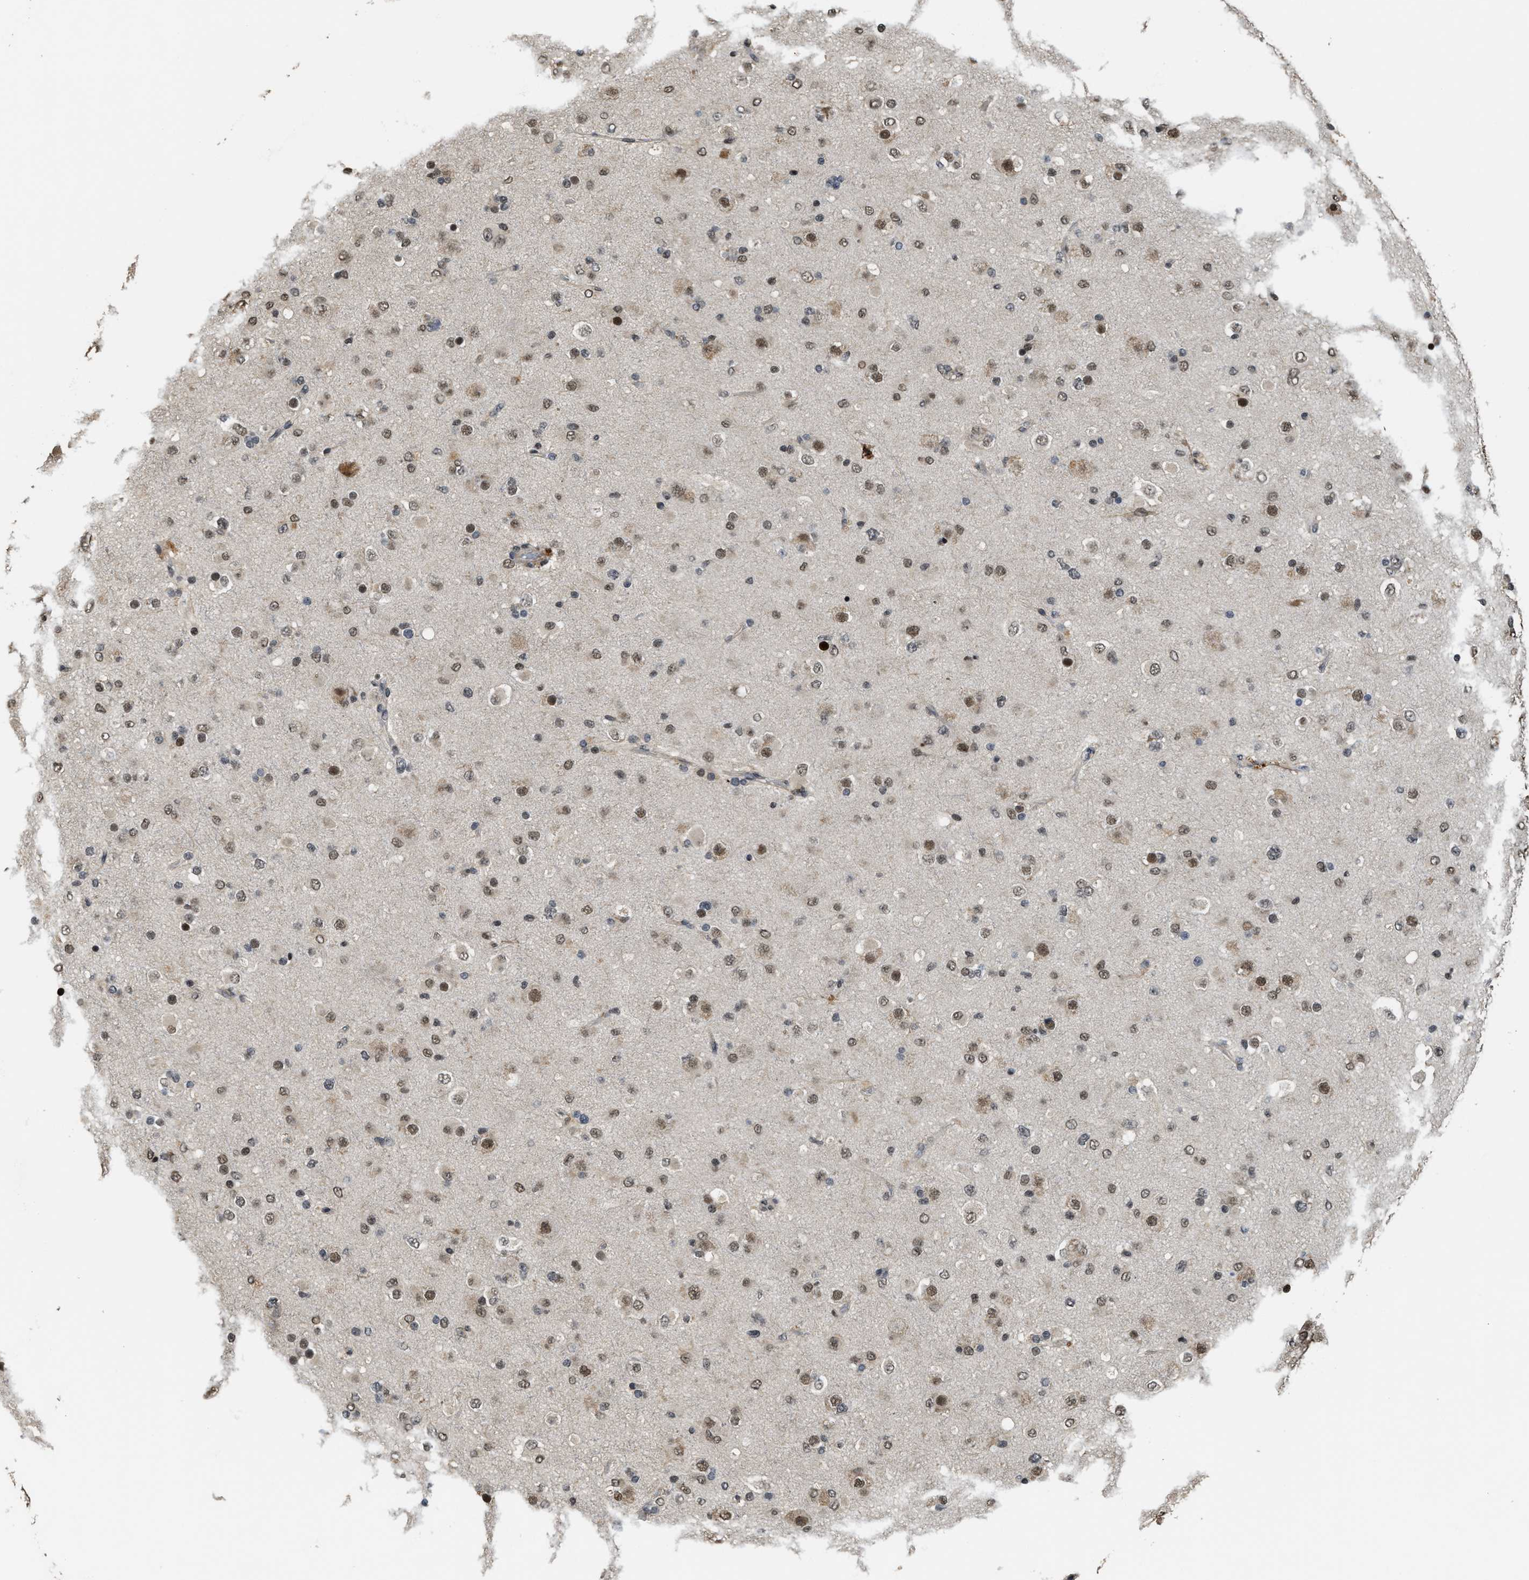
{"staining": {"intensity": "moderate", "quantity": ">75%", "location": "nuclear"}, "tissue": "glioma", "cell_type": "Tumor cells", "image_type": "cancer", "snomed": [{"axis": "morphology", "description": "Glioma, malignant, Low grade"}, {"axis": "topography", "description": "Brain"}], "caption": "IHC (DAB (3,3'-diaminobenzidine)) staining of glioma exhibits moderate nuclear protein expression in about >75% of tumor cells.", "gene": "SERTAD2", "patient": {"sex": "male", "age": 65}}